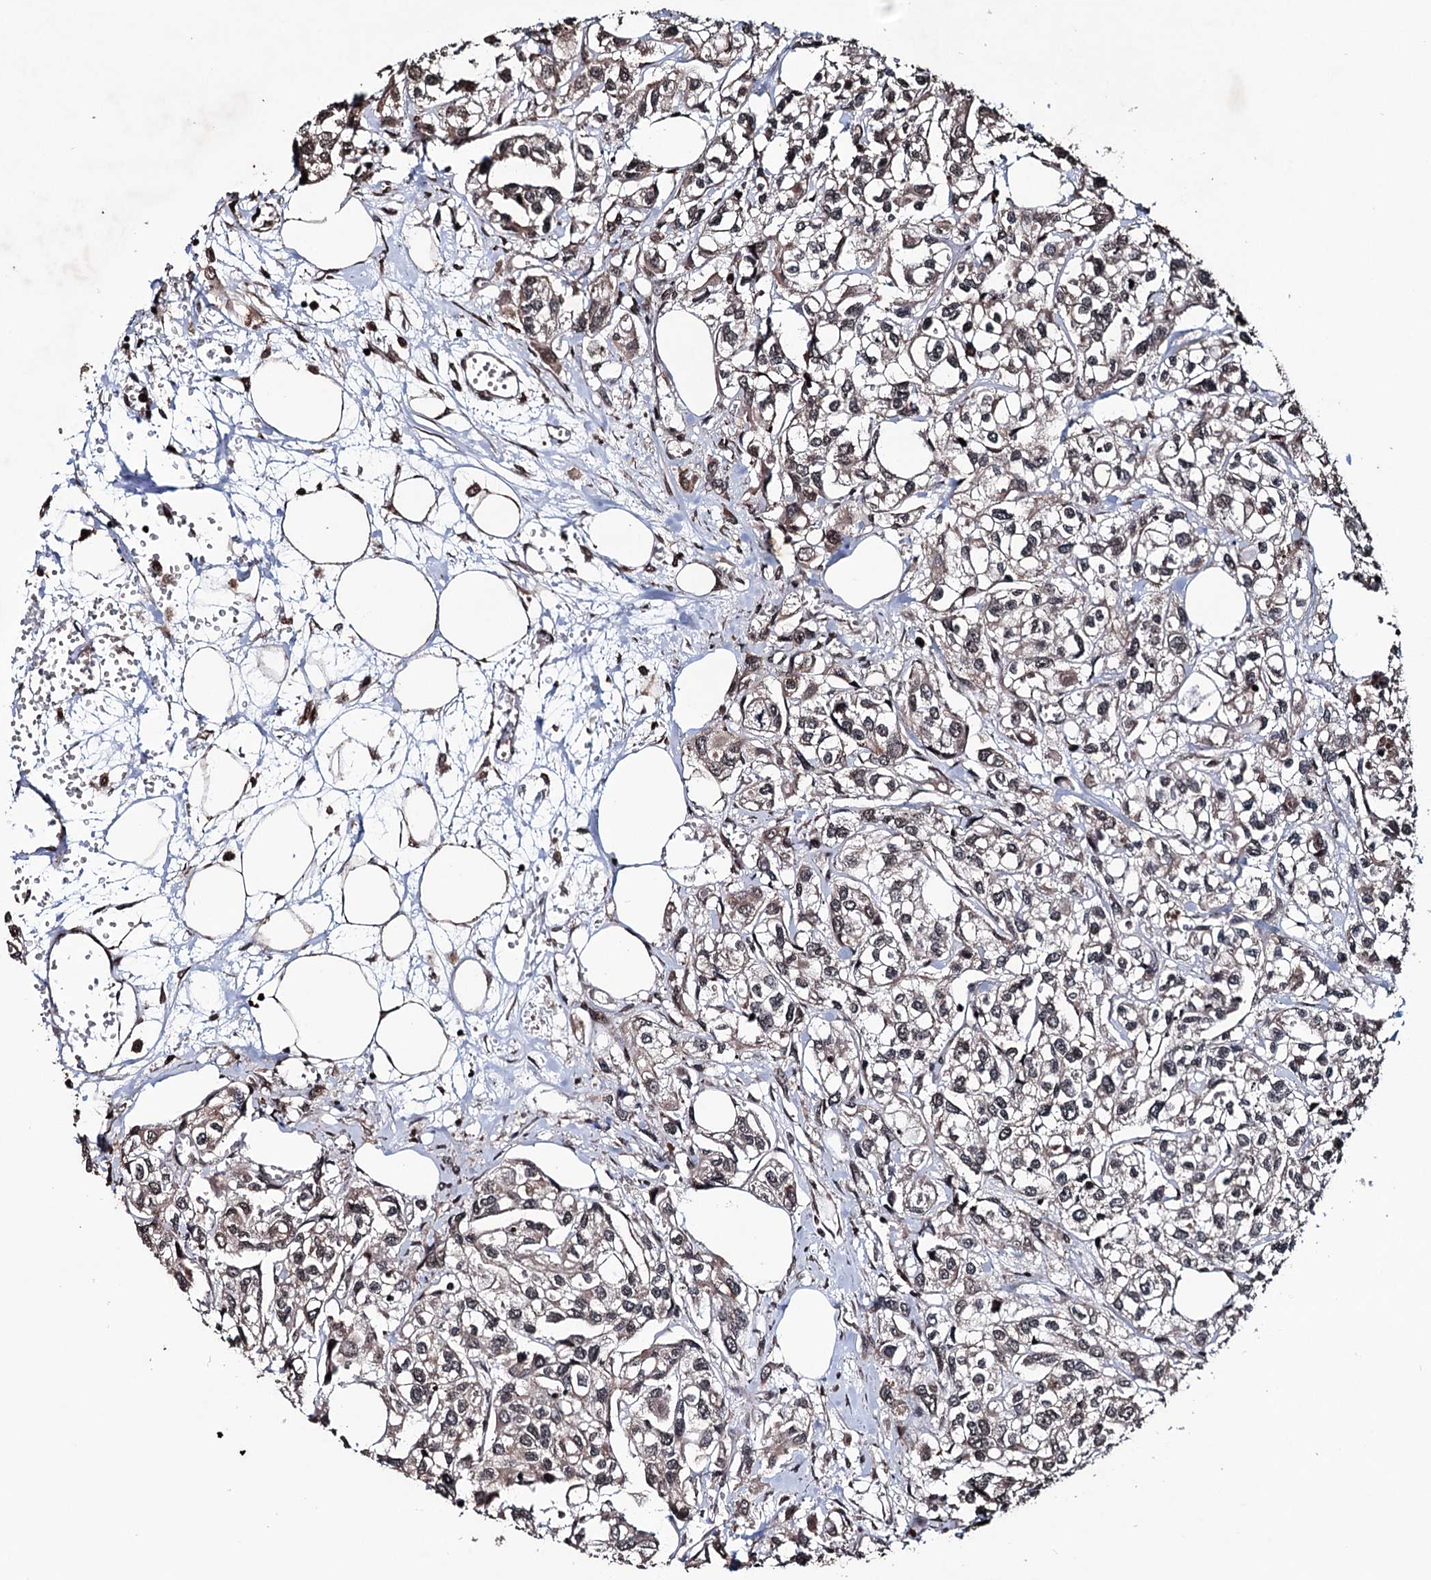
{"staining": {"intensity": "weak", "quantity": "25%-75%", "location": "cytoplasmic/membranous"}, "tissue": "urothelial cancer", "cell_type": "Tumor cells", "image_type": "cancer", "snomed": [{"axis": "morphology", "description": "Urothelial carcinoma, High grade"}, {"axis": "topography", "description": "Urinary bladder"}], "caption": "Protein staining of high-grade urothelial carcinoma tissue reveals weak cytoplasmic/membranous expression in about 25%-75% of tumor cells.", "gene": "EYA4", "patient": {"sex": "male", "age": 67}}